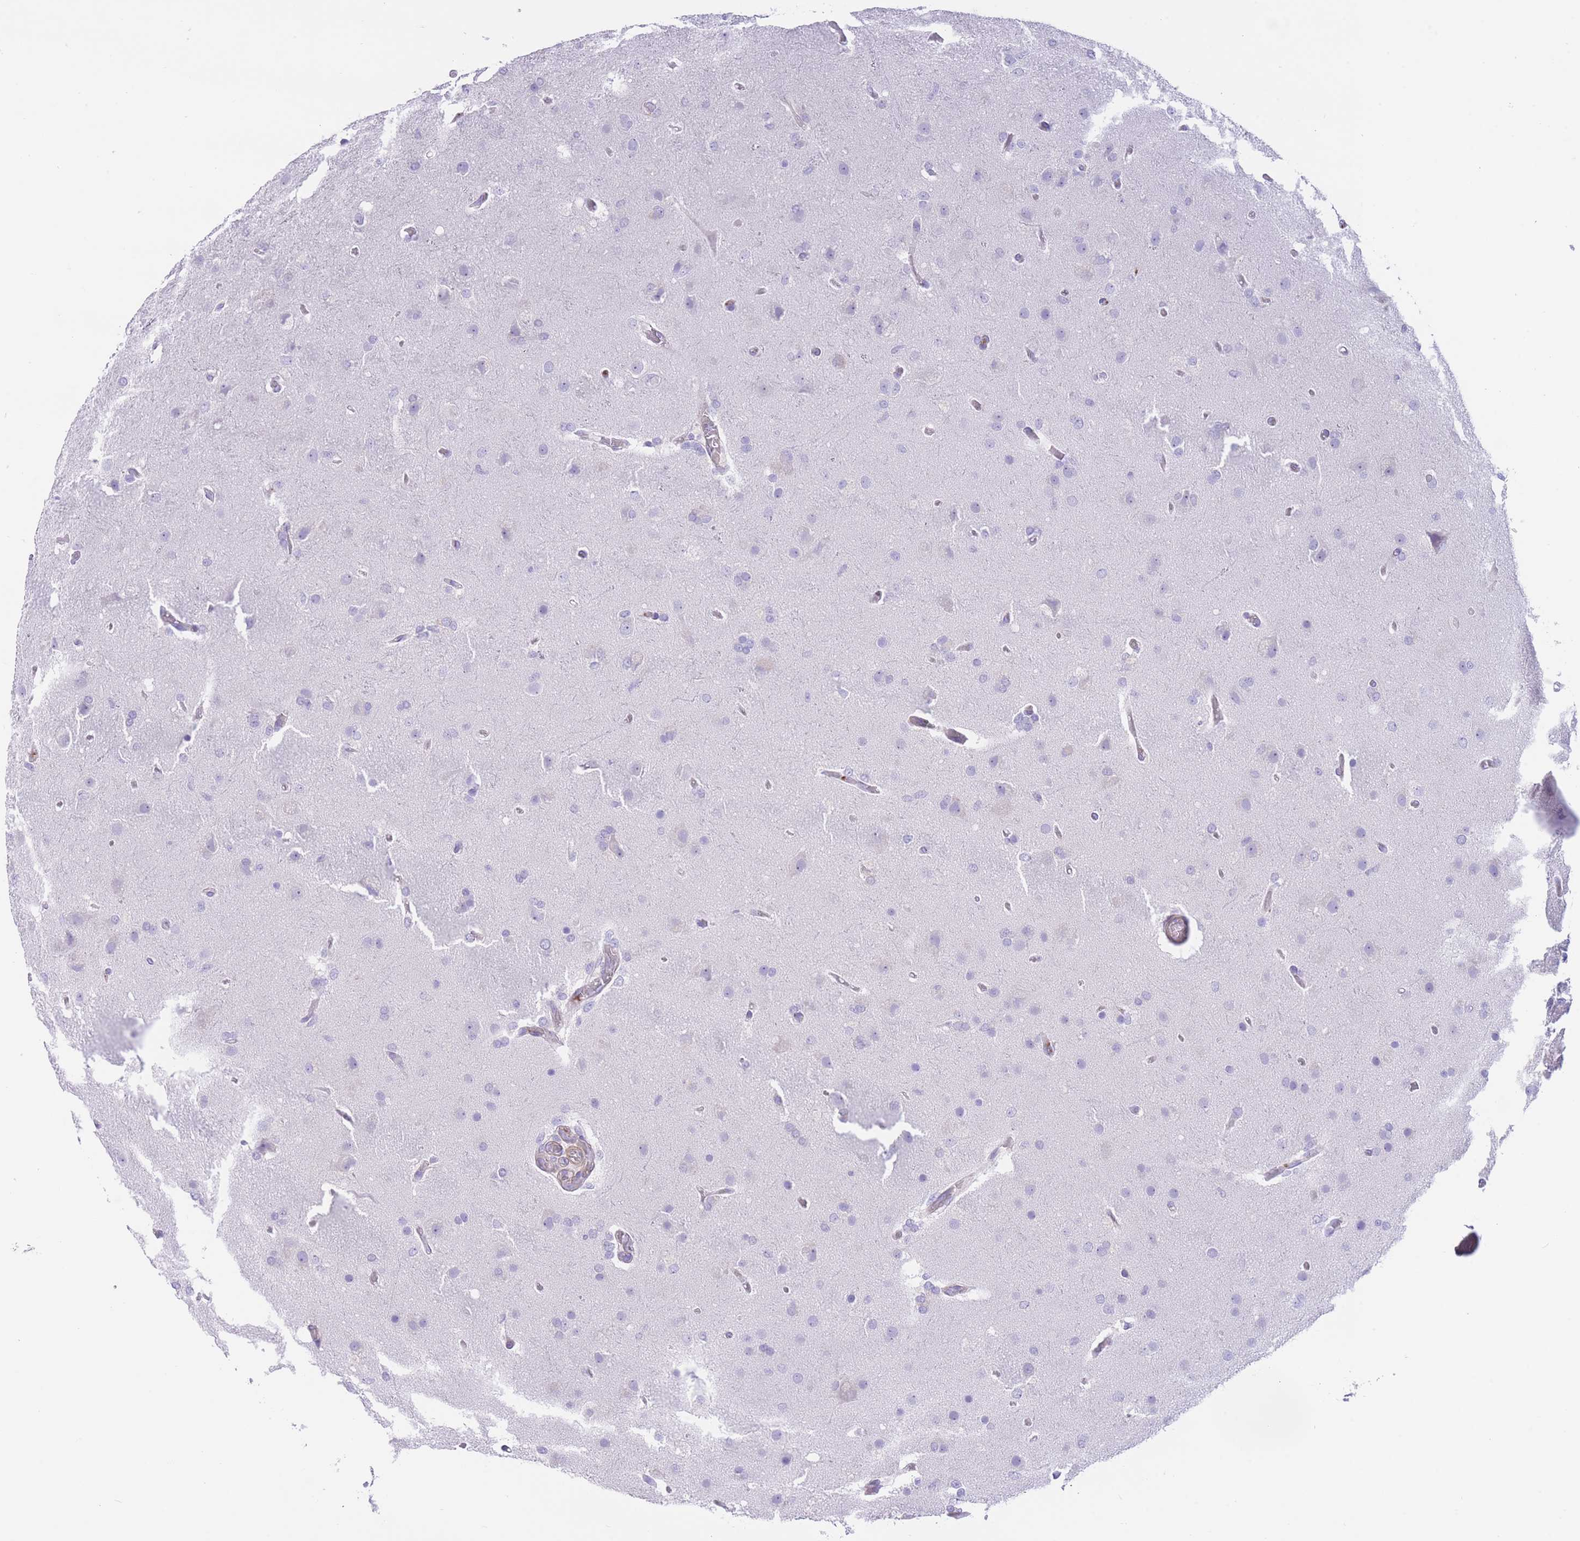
{"staining": {"intensity": "negative", "quantity": "none", "location": "none"}, "tissue": "glioma", "cell_type": "Tumor cells", "image_type": "cancer", "snomed": [{"axis": "morphology", "description": "Glioma, malignant, High grade"}, {"axis": "topography", "description": "Brain"}], "caption": "DAB immunohistochemical staining of human glioma reveals no significant positivity in tumor cells.", "gene": "LDB3", "patient": {"sex": "female", "age": 74}}